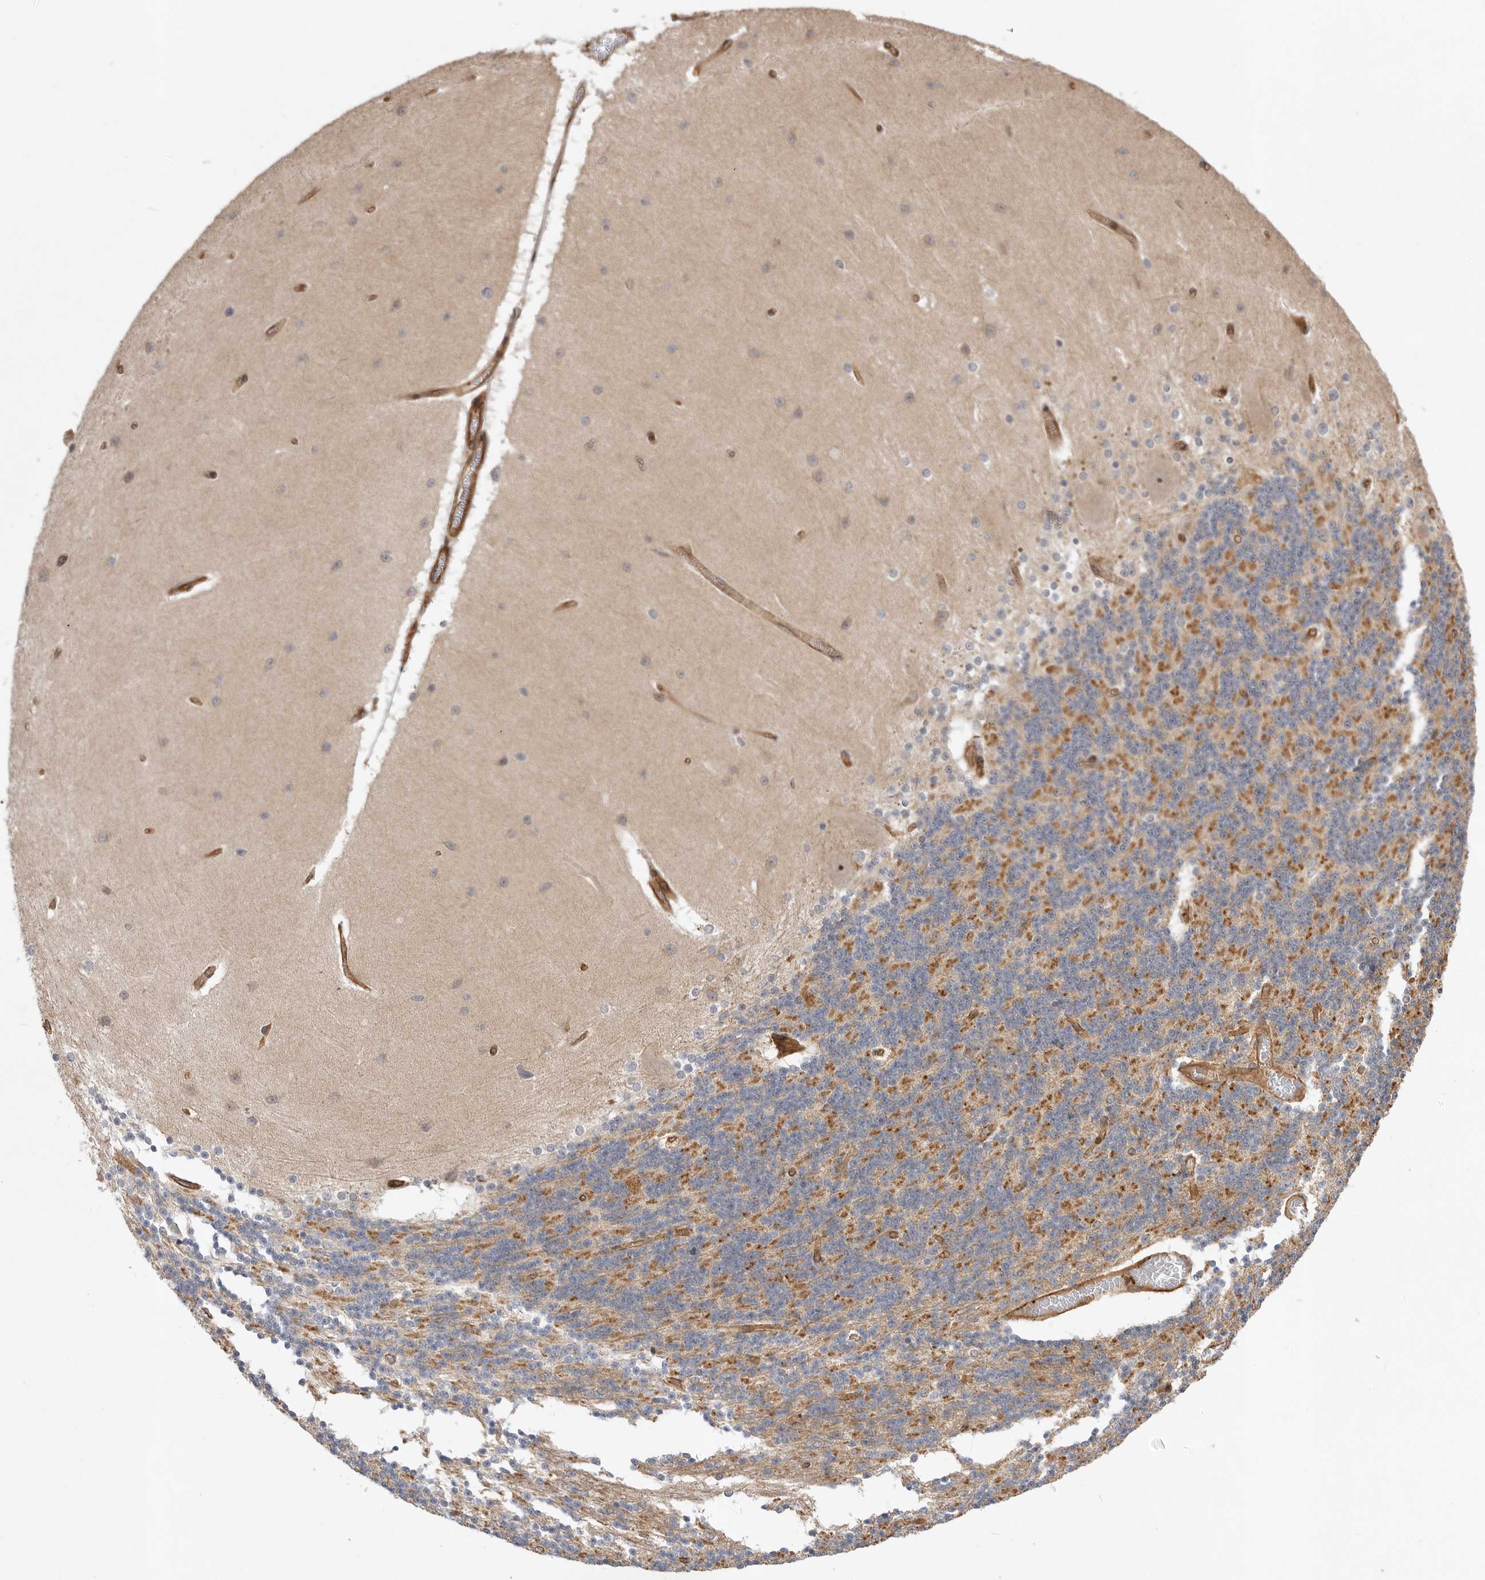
{"staining": {"intensity": "moderate", "quantity": ">75%", "location": "cytoplasmic/membranous"}, "tissue": "cerebellum", "cell_type": "Cells in granular layer", "image_type": "normal", "snomed": [{"axis": "morphology", "description": "Normal tissue, NOS"}, {"axis": "topography", "description": "Cerebellum"}], "caption": "IHC staining of unremarkable cerebellum, which reveals medium levels of moderate cytoplasmic/membranous staining in about >75% of cells in granular layer indicating moderate cytoplasmic/membranous protein staining. The staining was performed using DAB (brown) for protein detection and nuclei were counterstained in hematoxylin (blue).", "gene": "GPATCH2", "patient": {"sex": "female", "age": 54}}